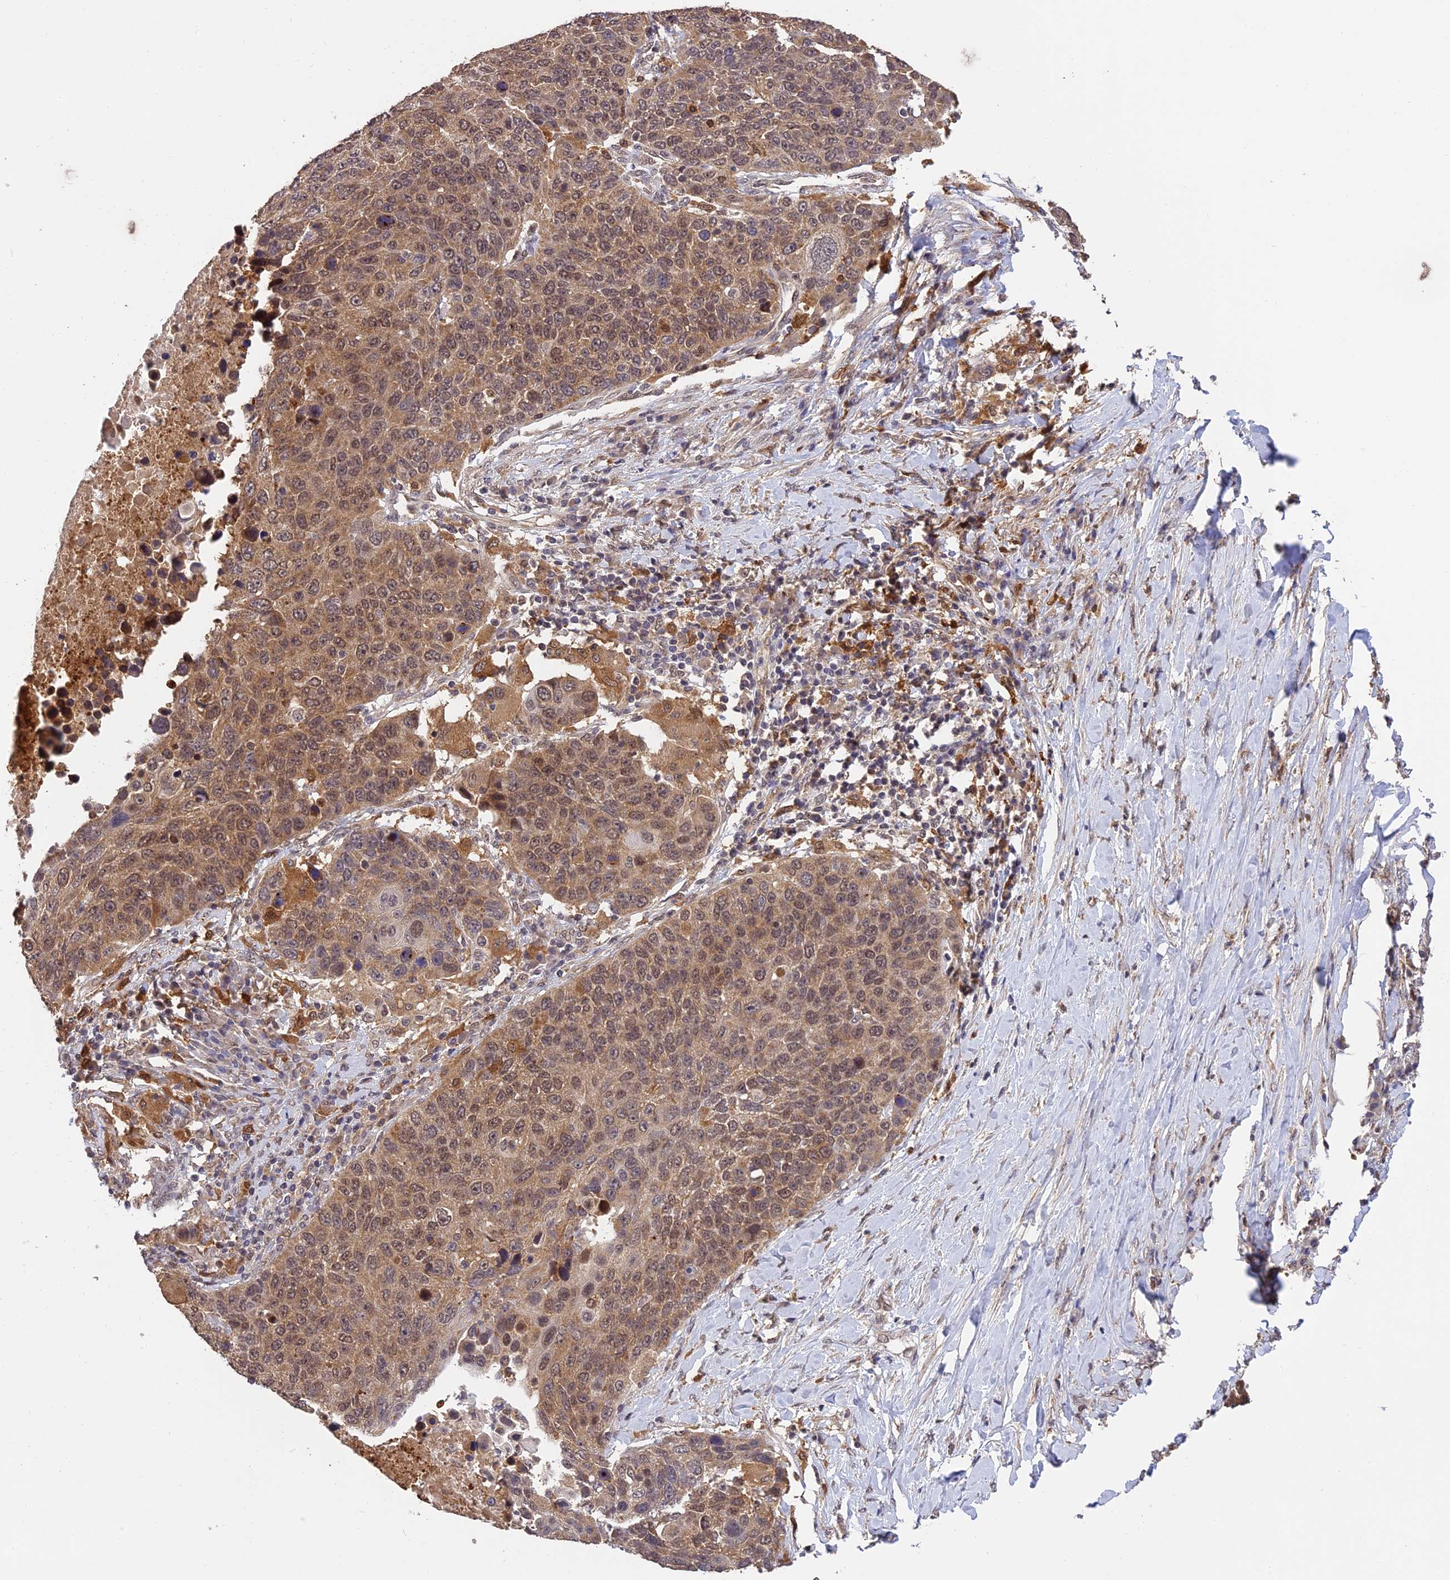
{"staining": {"intensity": "moderate", "quantity": ">75%", "location": "cytoplasmic/membranous,nuclear"}, "tissue": "lung cancer", "cell_type": "Tumor cells", "image_type": "cancer", "snomed": [{"axis": "morphology", "description": "Normal tissue, NOS"}, {"axis": "morphology", "description": "Squamous cell carcinoma, NOS"}, {"axis": "topography", "description": "Lymph node"}, {"axis": "topography", "description": "Lung"}], "caption": "Protein staining by immunohistochemistry (IHC) reveals moderate cytoplasmic/membranous and nuclear expression in approximately >75% of tumor cells in squamous cell carcinoma (lung). Using DAB (3,3'-diaminobenzidine) (brown) and hematoxylin (blue) stains, captured at high magnification using brightfield microscopy.", "gene": "MNS1", "patient": {"sex": "male", "age": 66}}